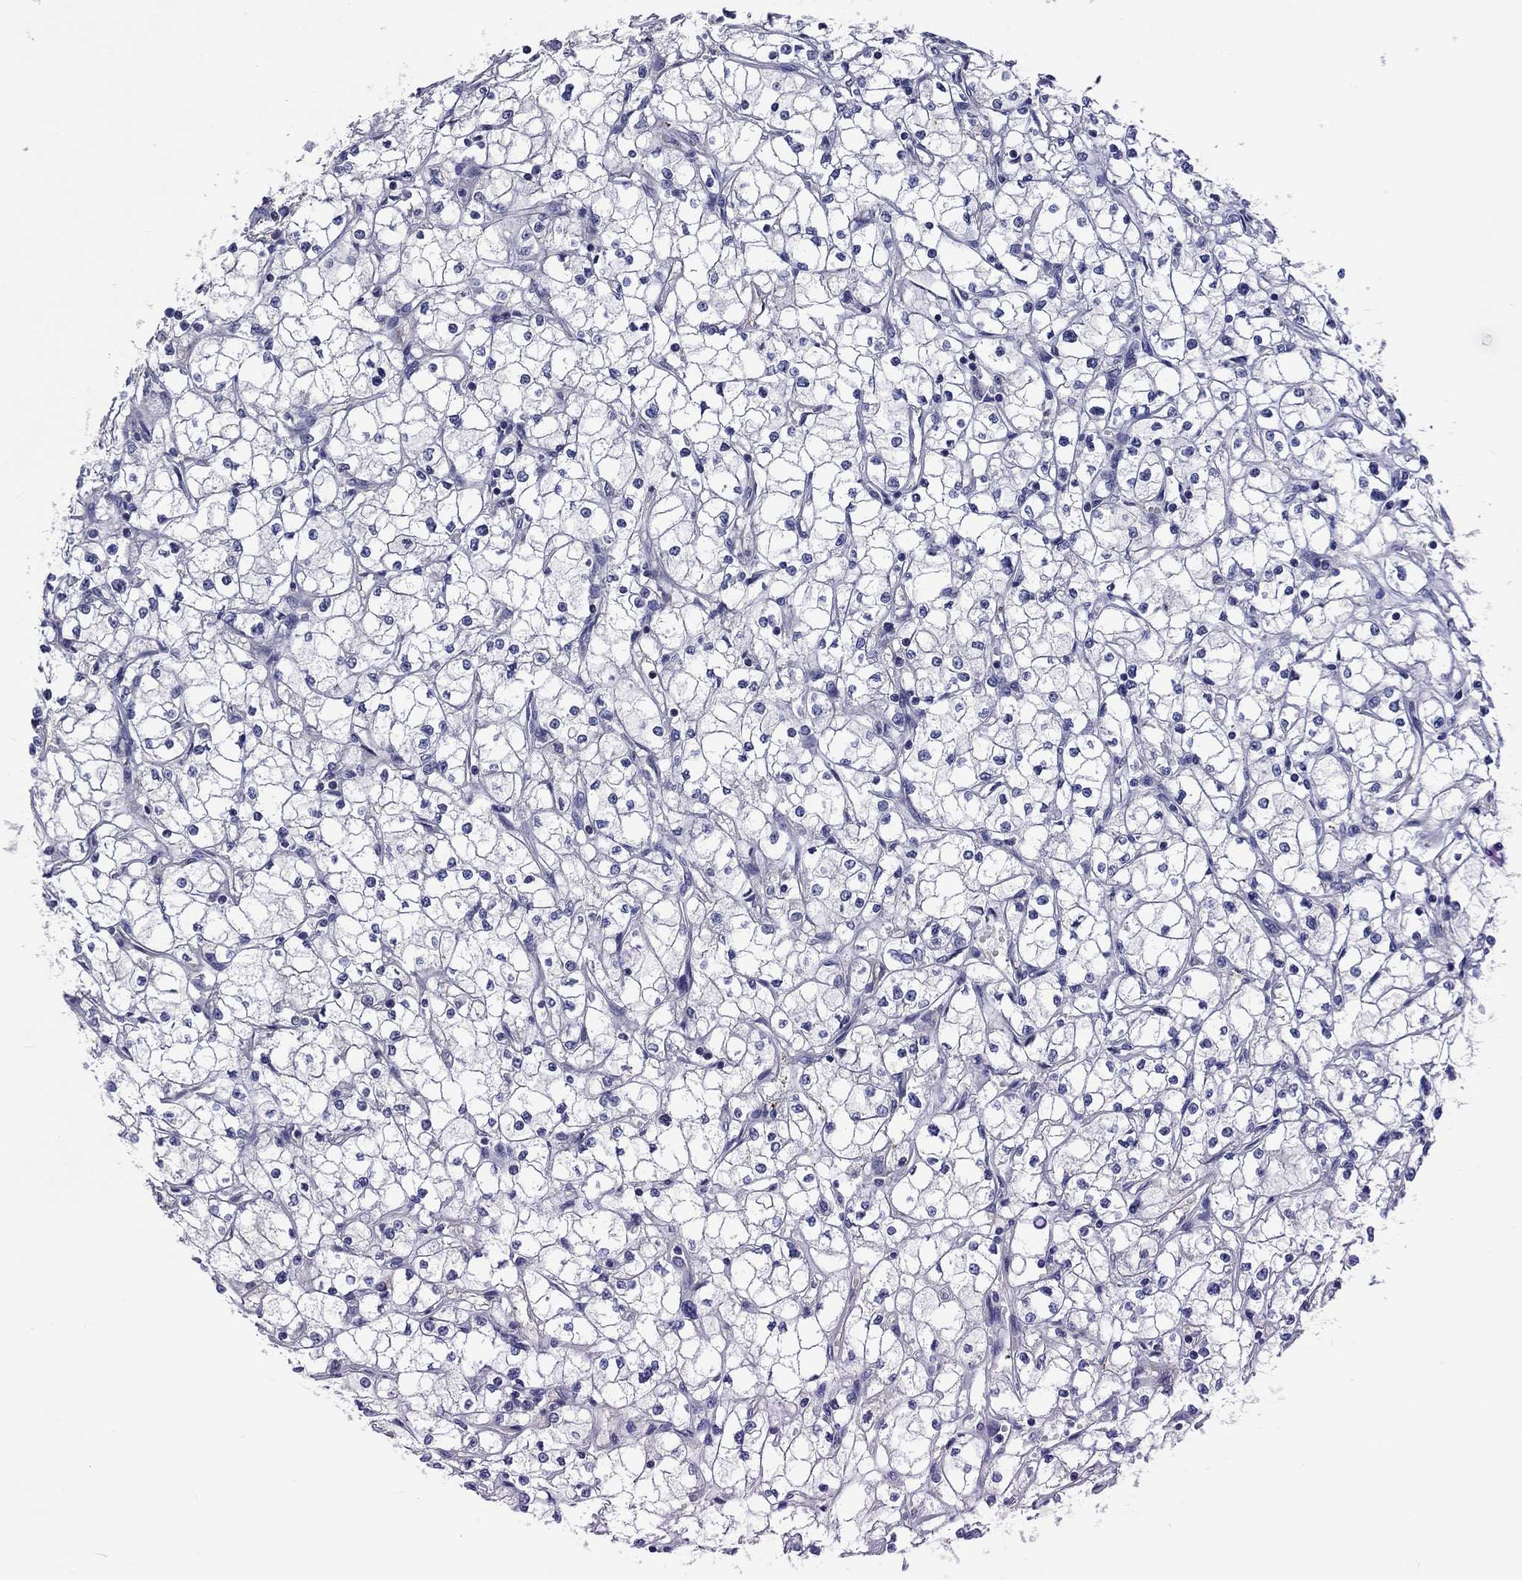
{"staining": {"intensity": "negative", "quantity": "none", "location": "none"}, "tissue": "renal cancer", "cell_type": "Tumor cells", "image_type": "cancer", "snomed": [{"axis": "morphology", "description": "Adenocarcinoma, NOS"}, {"axis": "topography", "description": "Kidney"}], "caption": "IHC histopathology image of neoplastic tissue: human adenocarcinoma (renal) stained with DAB displays no significant protein positivity in tumor cells. Nuclei are stained in blue.", "gene": "CNDP1", "patient": {"sex": "male", "age": 67}}